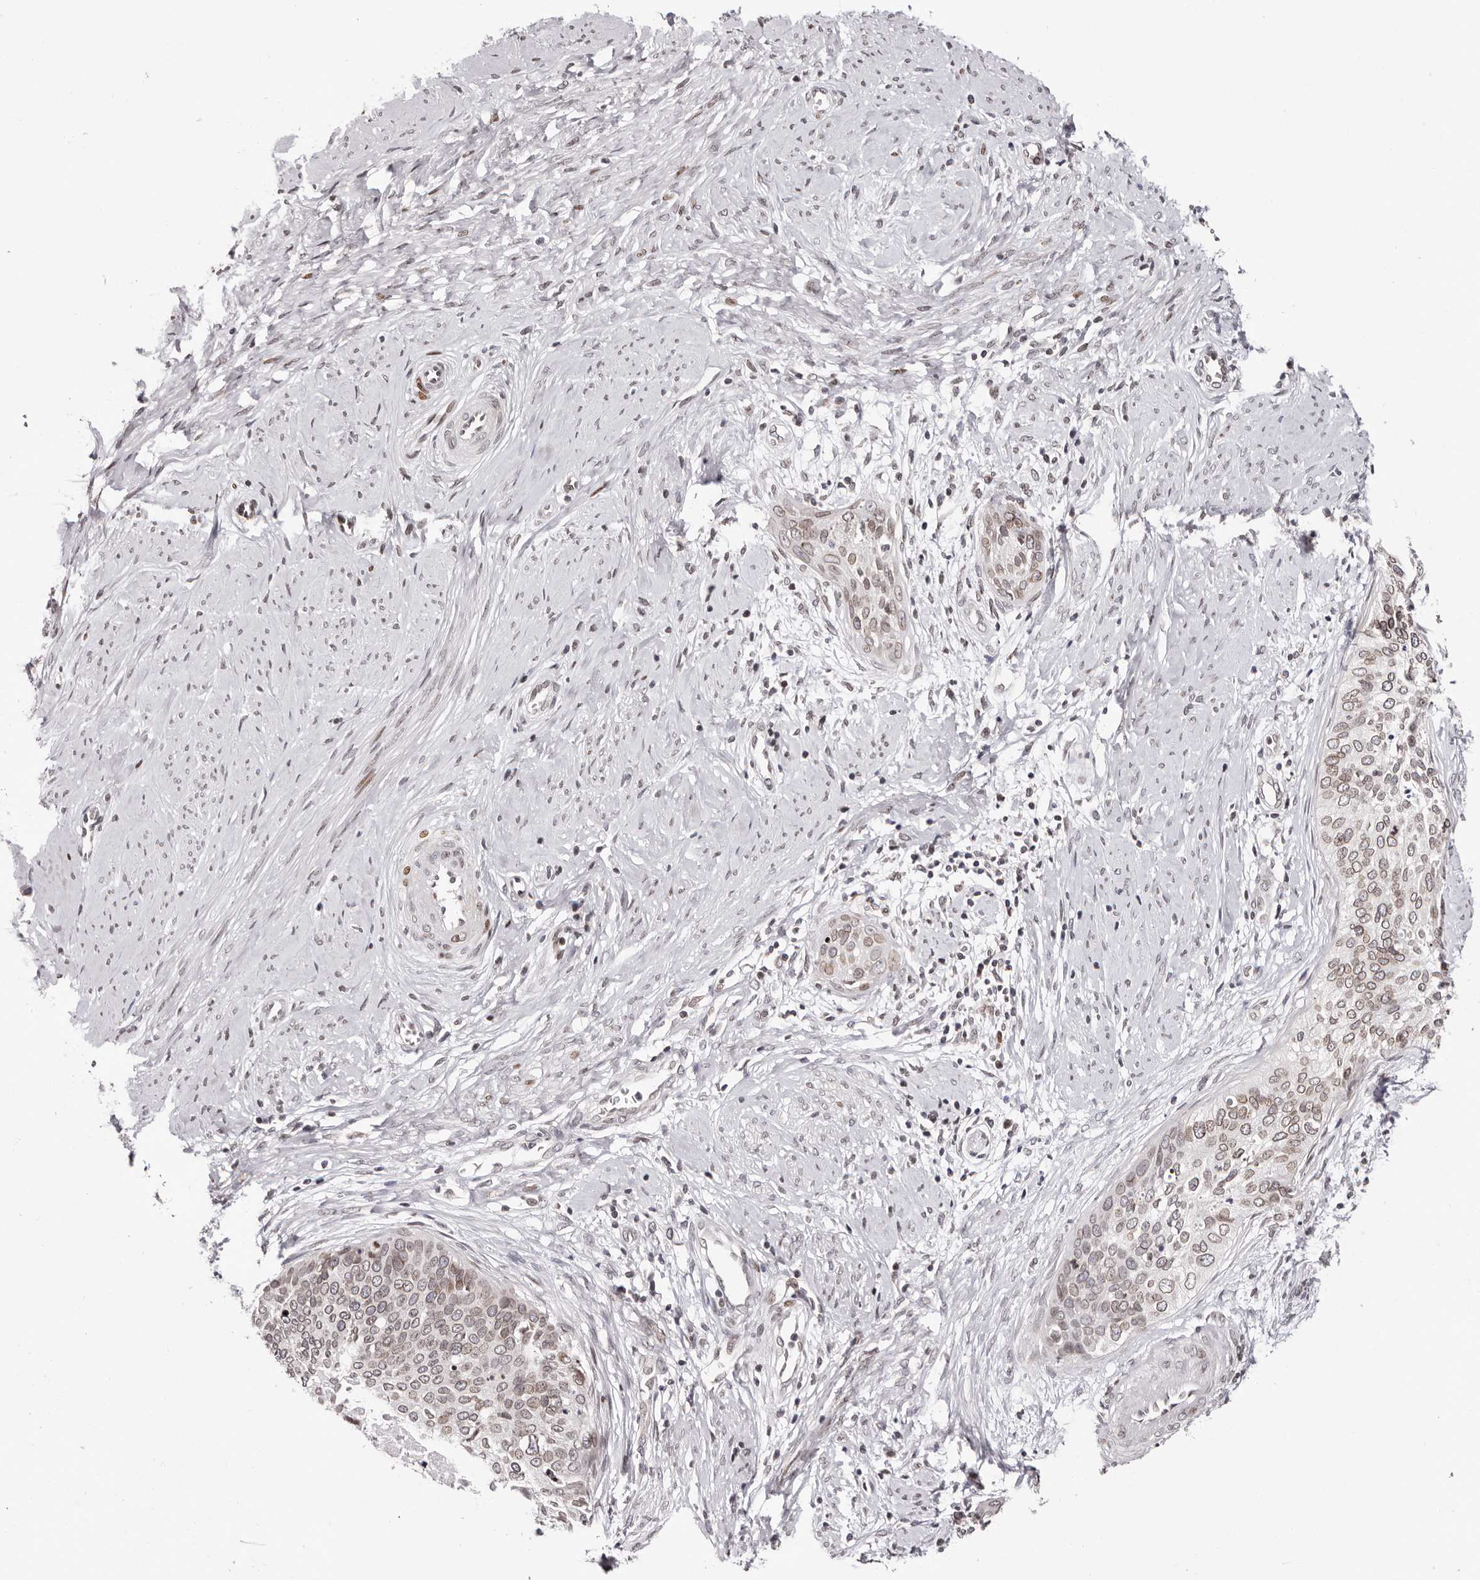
{"staining": {"intensity": "weak", "quantity": "25%-75%", "location": "cytoplasmic/membranous,nuclear"}, "tissue": "cervical cancer", "cell_type": "Tumor cells", "image_type": "cancer", "snomed": [{"axis": "morphology", "description": "Squamous cell carcinoma, NOS"}, {"axis": "topography", "description": "Cervix"}], "caption": "Cervical cancer (squamous cell carcinoma) stained with DAB IHC exhibits low levels of weak cytoplasmic/membranous and nuclear staining in approximately 25%-75% of tumor cells.", "gene": "NUP153", "patient": {"sex": "female", "age": 37}}